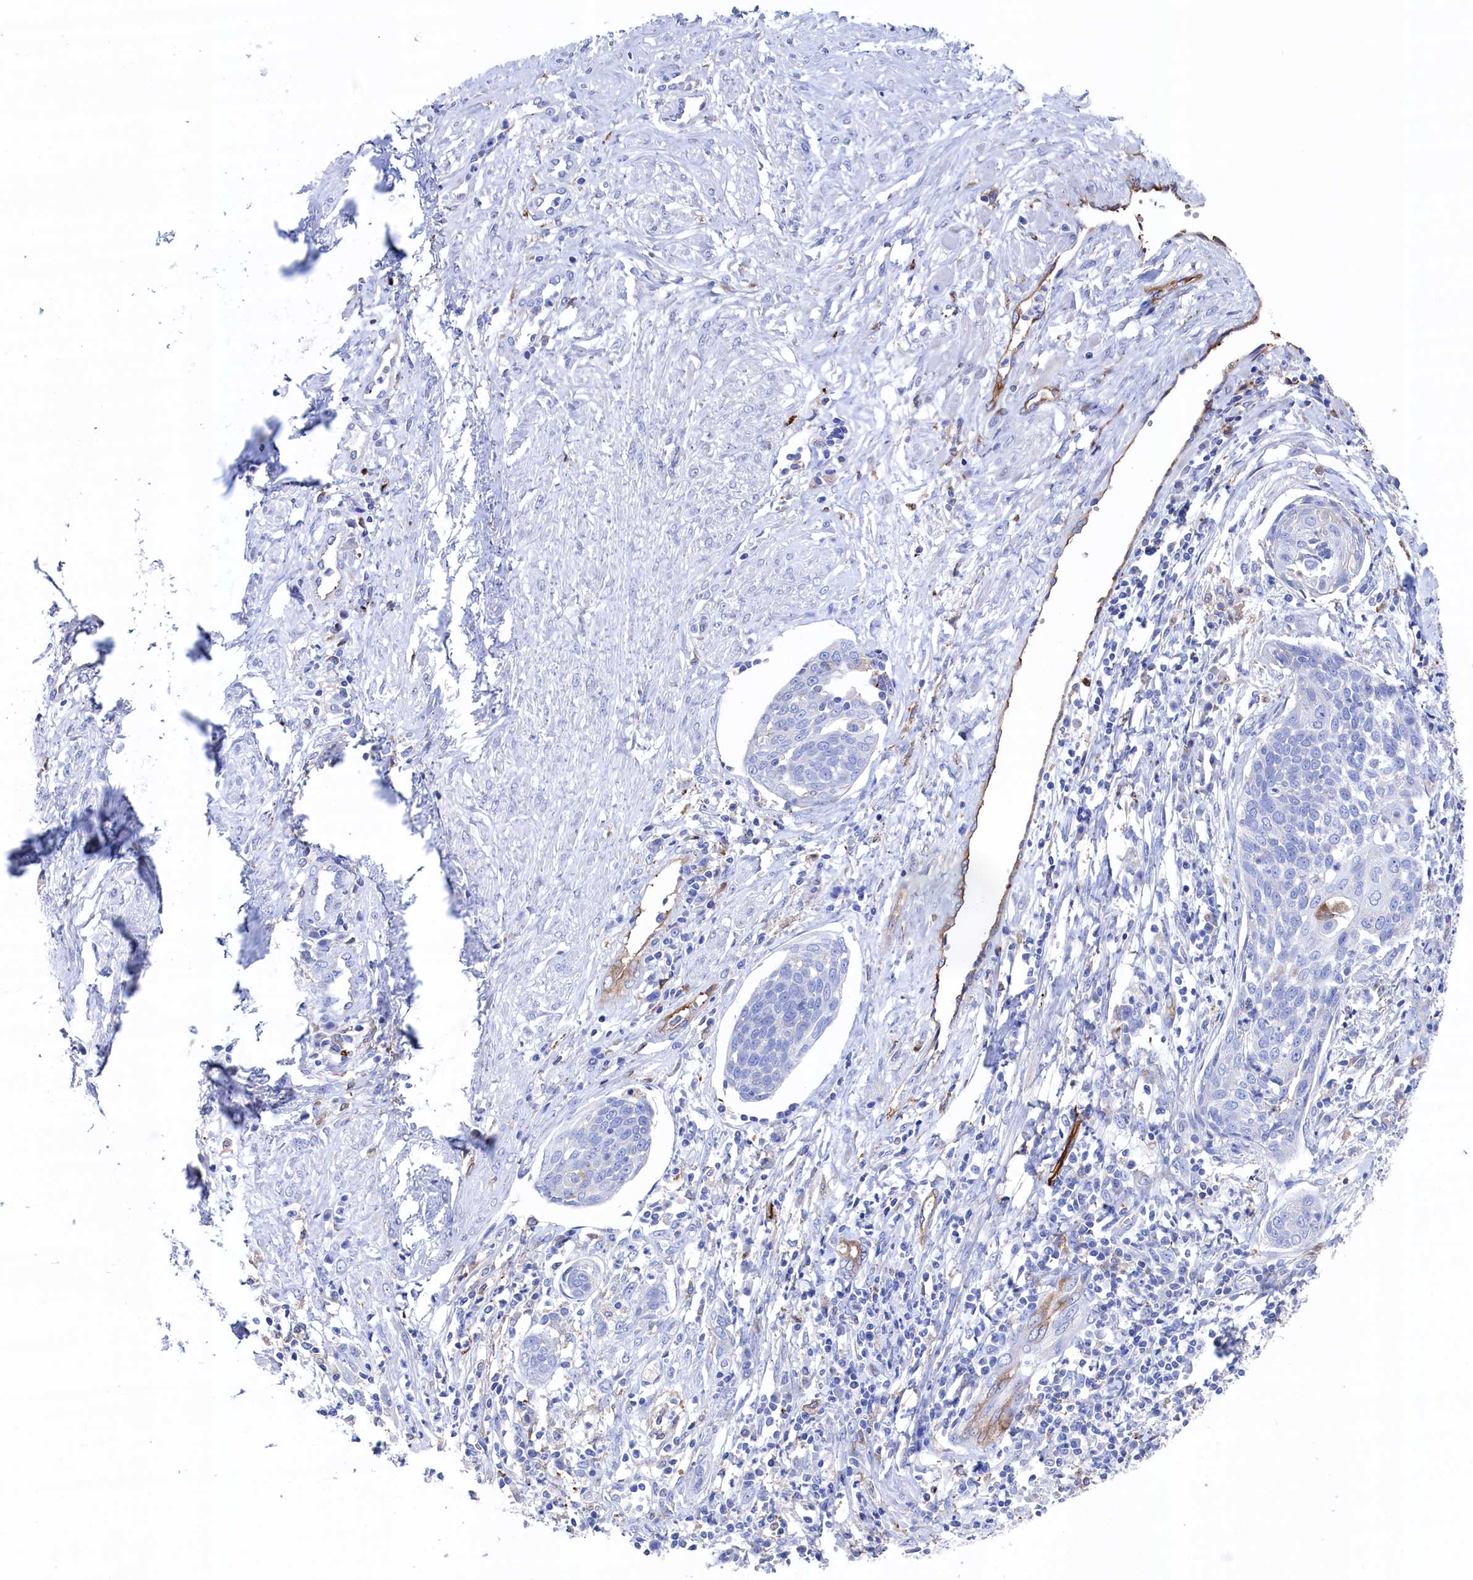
{"staining": {"intensity": "negative", "quantity": "none", "location": "none"}, "tissue": "cervical cancer", "cell_type": "Tumor cells", "image_type": "cancer", "snomed": [{"axis": "morphology", "description": "Squamous cell carcinoma, NOS"}, {"axis": "topography", "description": "Cervix"}], "caption": "Cervical squamous cell carcinoma stained for a protein using immunohistochemistry (IHC) displays no positivity tumor cells.", "gene": "C12orf73", "patient": {"sex": "female", "age": 34}}